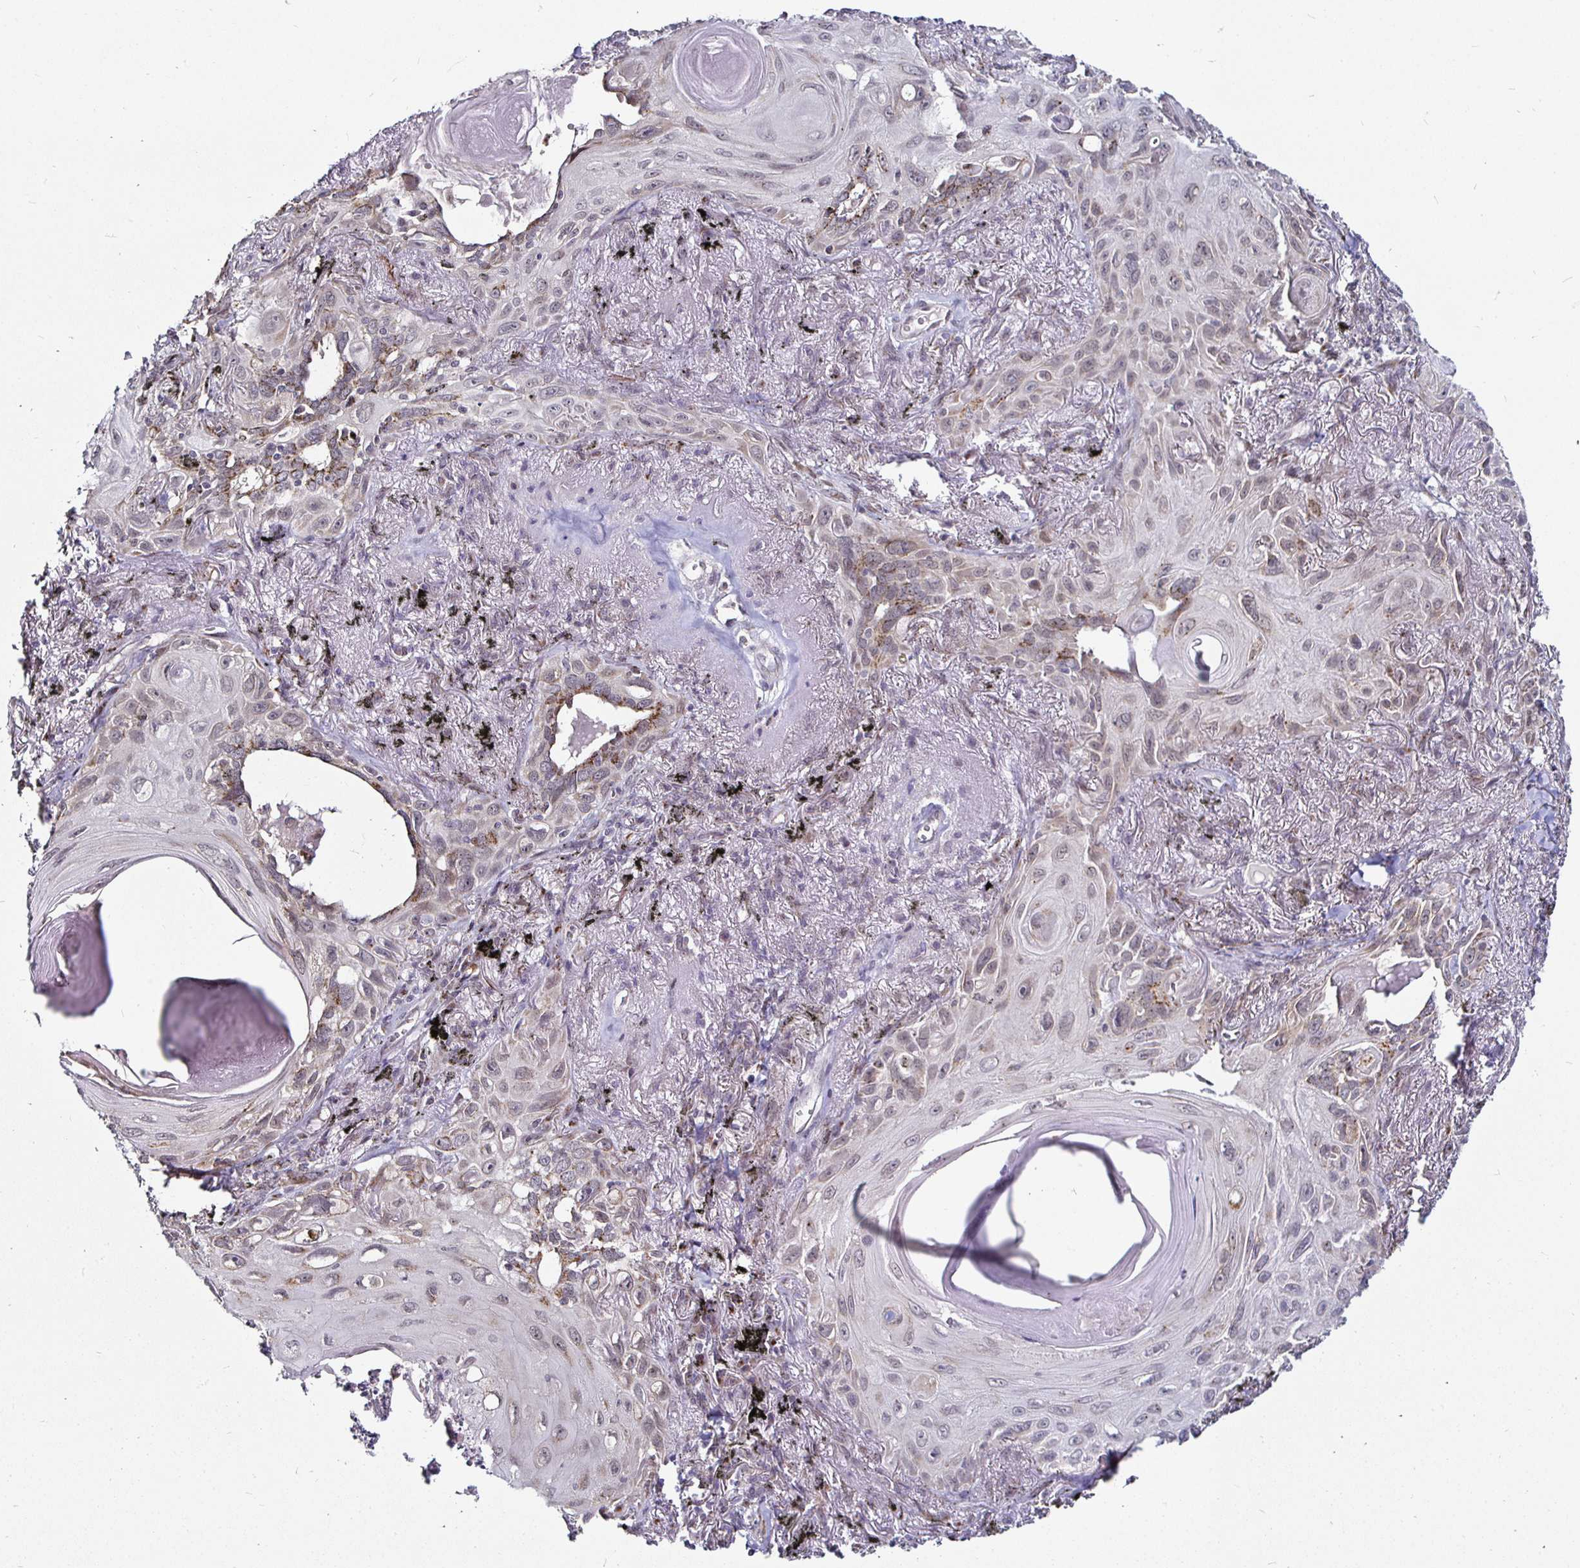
{"staining": {"intensity": "moderate", "quantity": "<25%", "location": "cytoplasmic/membranous"}, "tissue": "lung cancer", "cell_type": "Tumor cells", "image_type": "cancer", "snomed": [{"axis": "morphology", "description": "Squamous cell carcinoma, NOS"}, {"axis": "topography", "description": "Lung"}], "caption": "Immunohistochemistry (IHC) of lung squamous cell carcinoma exhibits low levels of moderate cytoplasmic/membranous staining in approximately <25% of tumor cells. (brown staining indicates protein expression, while blue staining denotes nuclei).", "gene": "ATG3", "patient": {"sex": "male", "age": 79}}